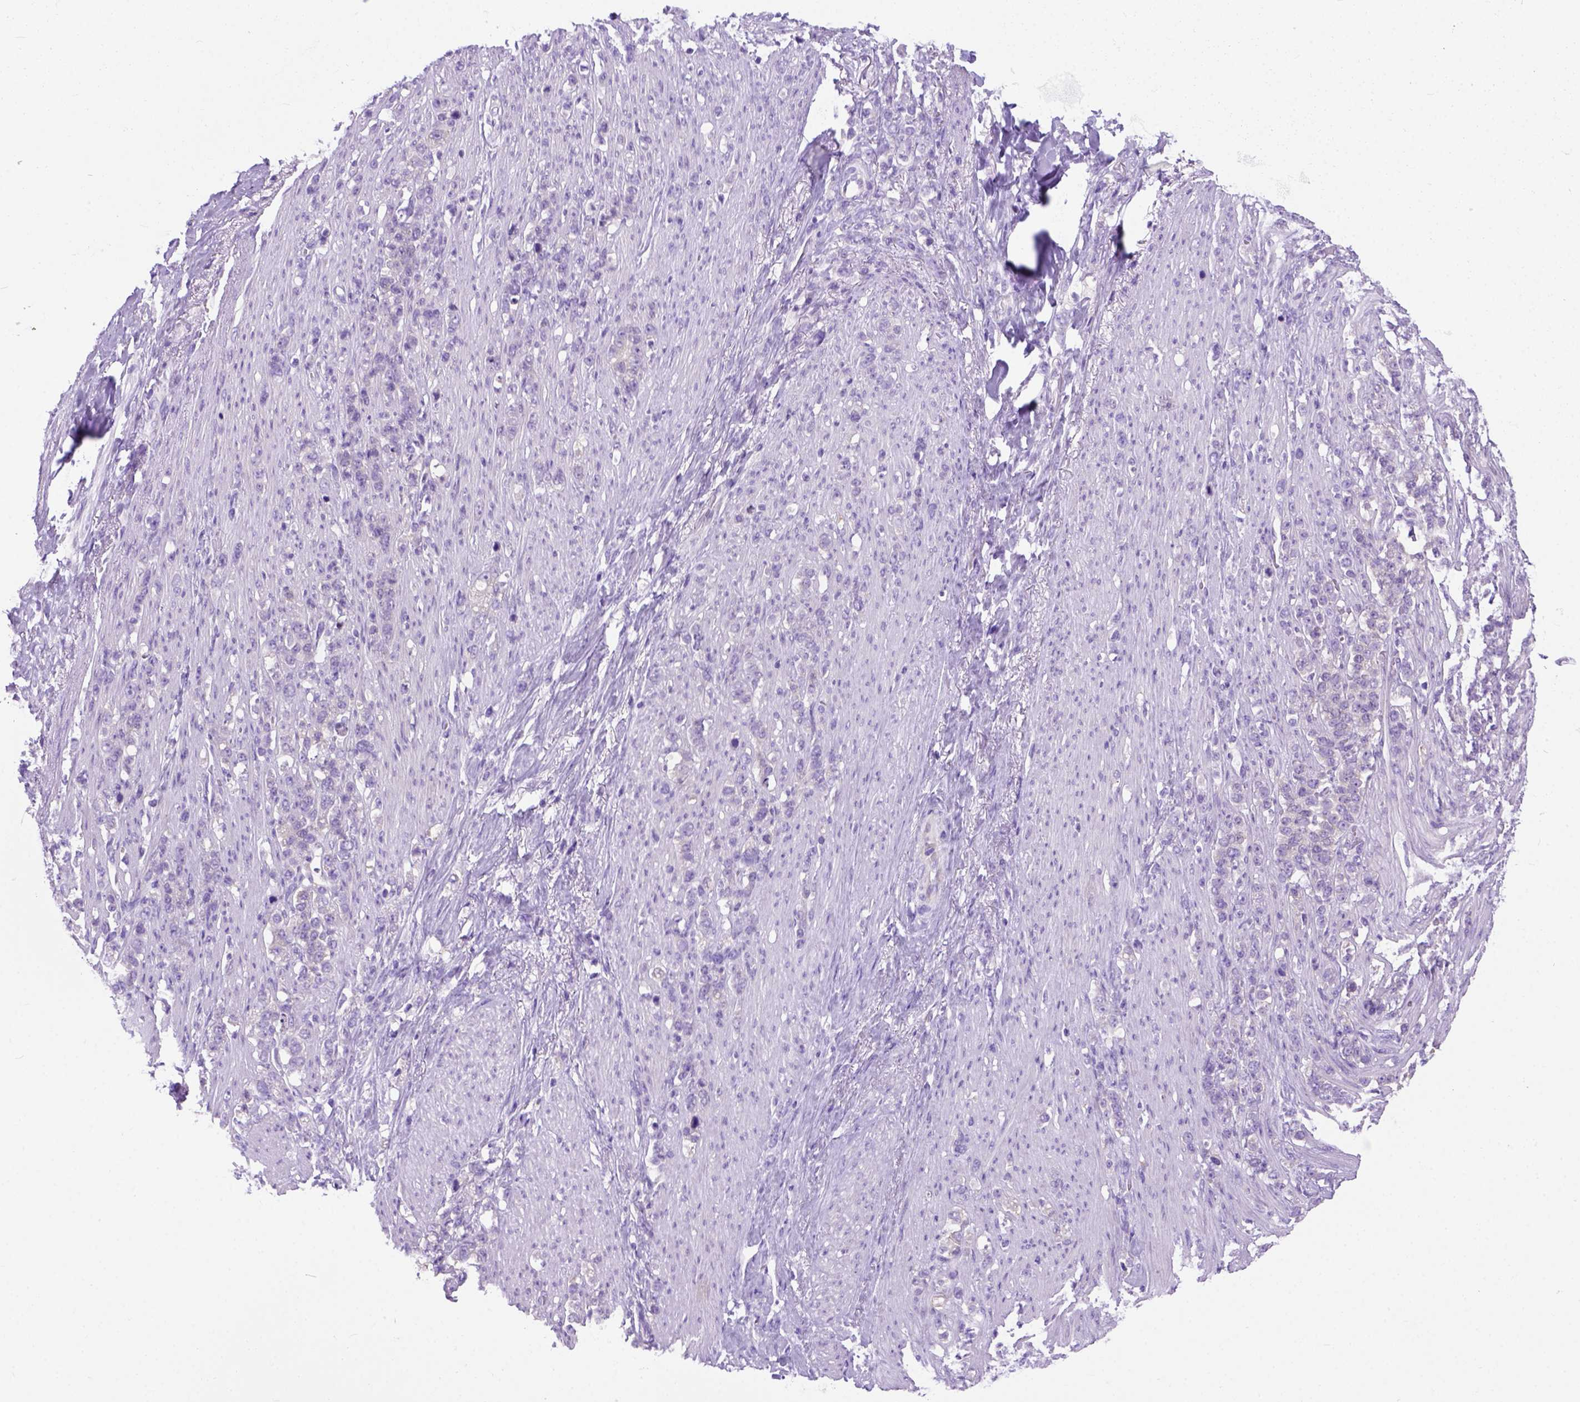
{"staining": {"intensity": "negative", "quantity": "none", "location": "none"}, "tissue": "stomach cancer", "cell_type": "Tumor cells", "image_type": "cancer", "snomed": [{"axis": "morphology", "description": "Adenocarcinoma, NOS"}, {"axis": "topography", "description": "Stomach, lower"}], "caption": "High power microscopy micrograph of an IHC micrograph of stomach cancer, revealing no significant staining in tumor cells.", "gene": "ODAD3", "patient": {"sex": "male", "age": 88}}